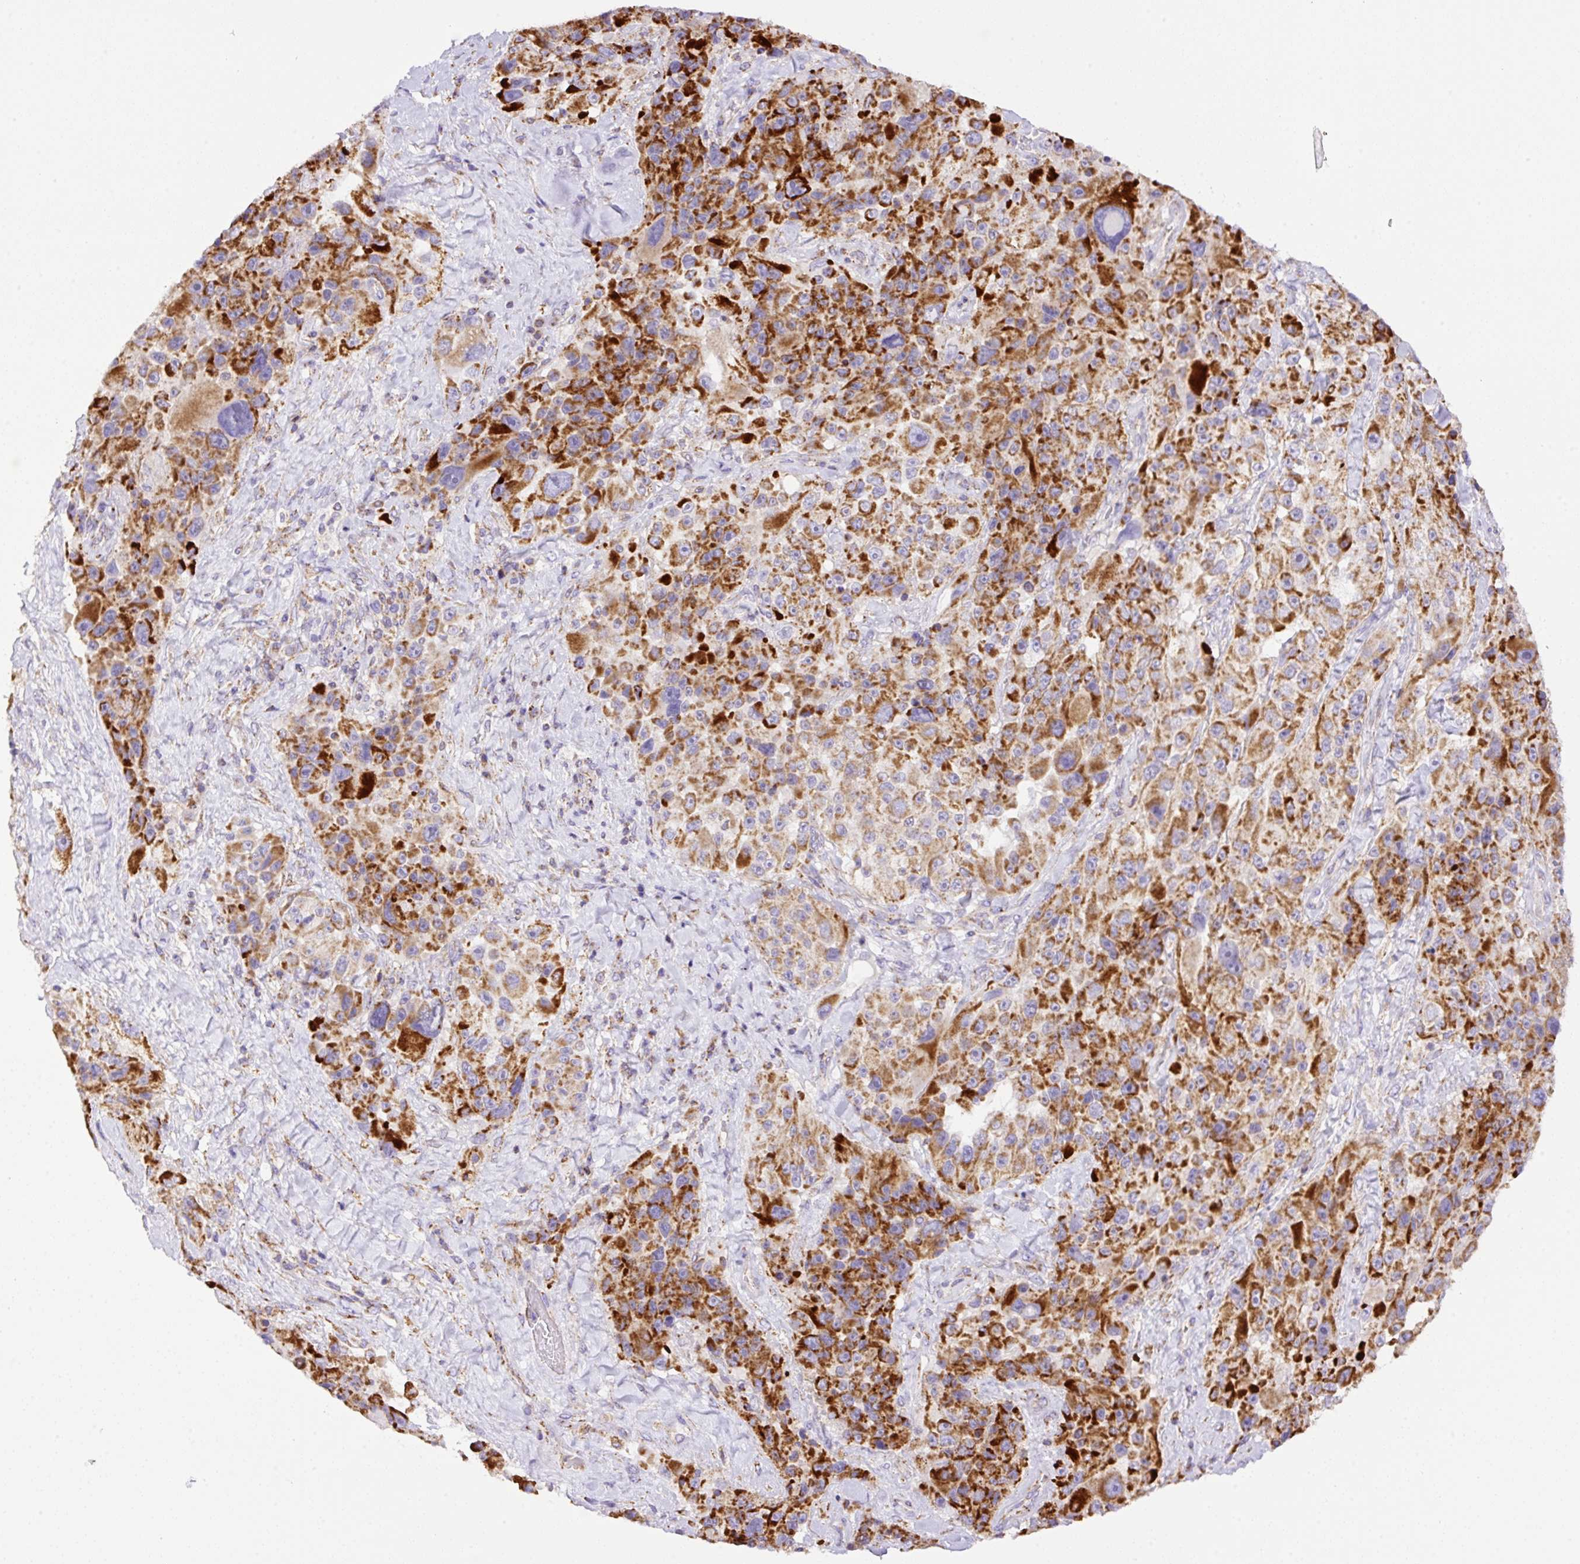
{"staining": {"intensity": "strong", "quantity": ">75%", "location": "cytoplasmic/membranous"}, "tissue": "melanoma", "cell_type": "Tumor cells", "image_type": "cancer", "snomed": [{"axis": "morphology", "description": "Malignant melanoma, Metastatic site"}, {"axis": "topography", "description": "Lymph node"}], "caption": "Strong cytoplasmic/membranous protein positivity is identified in approximately >75% of tumor cells in malignant melanoma (metastatic site).", "gene": "NF1", "patient": {"sex": "male", "age": 62}}